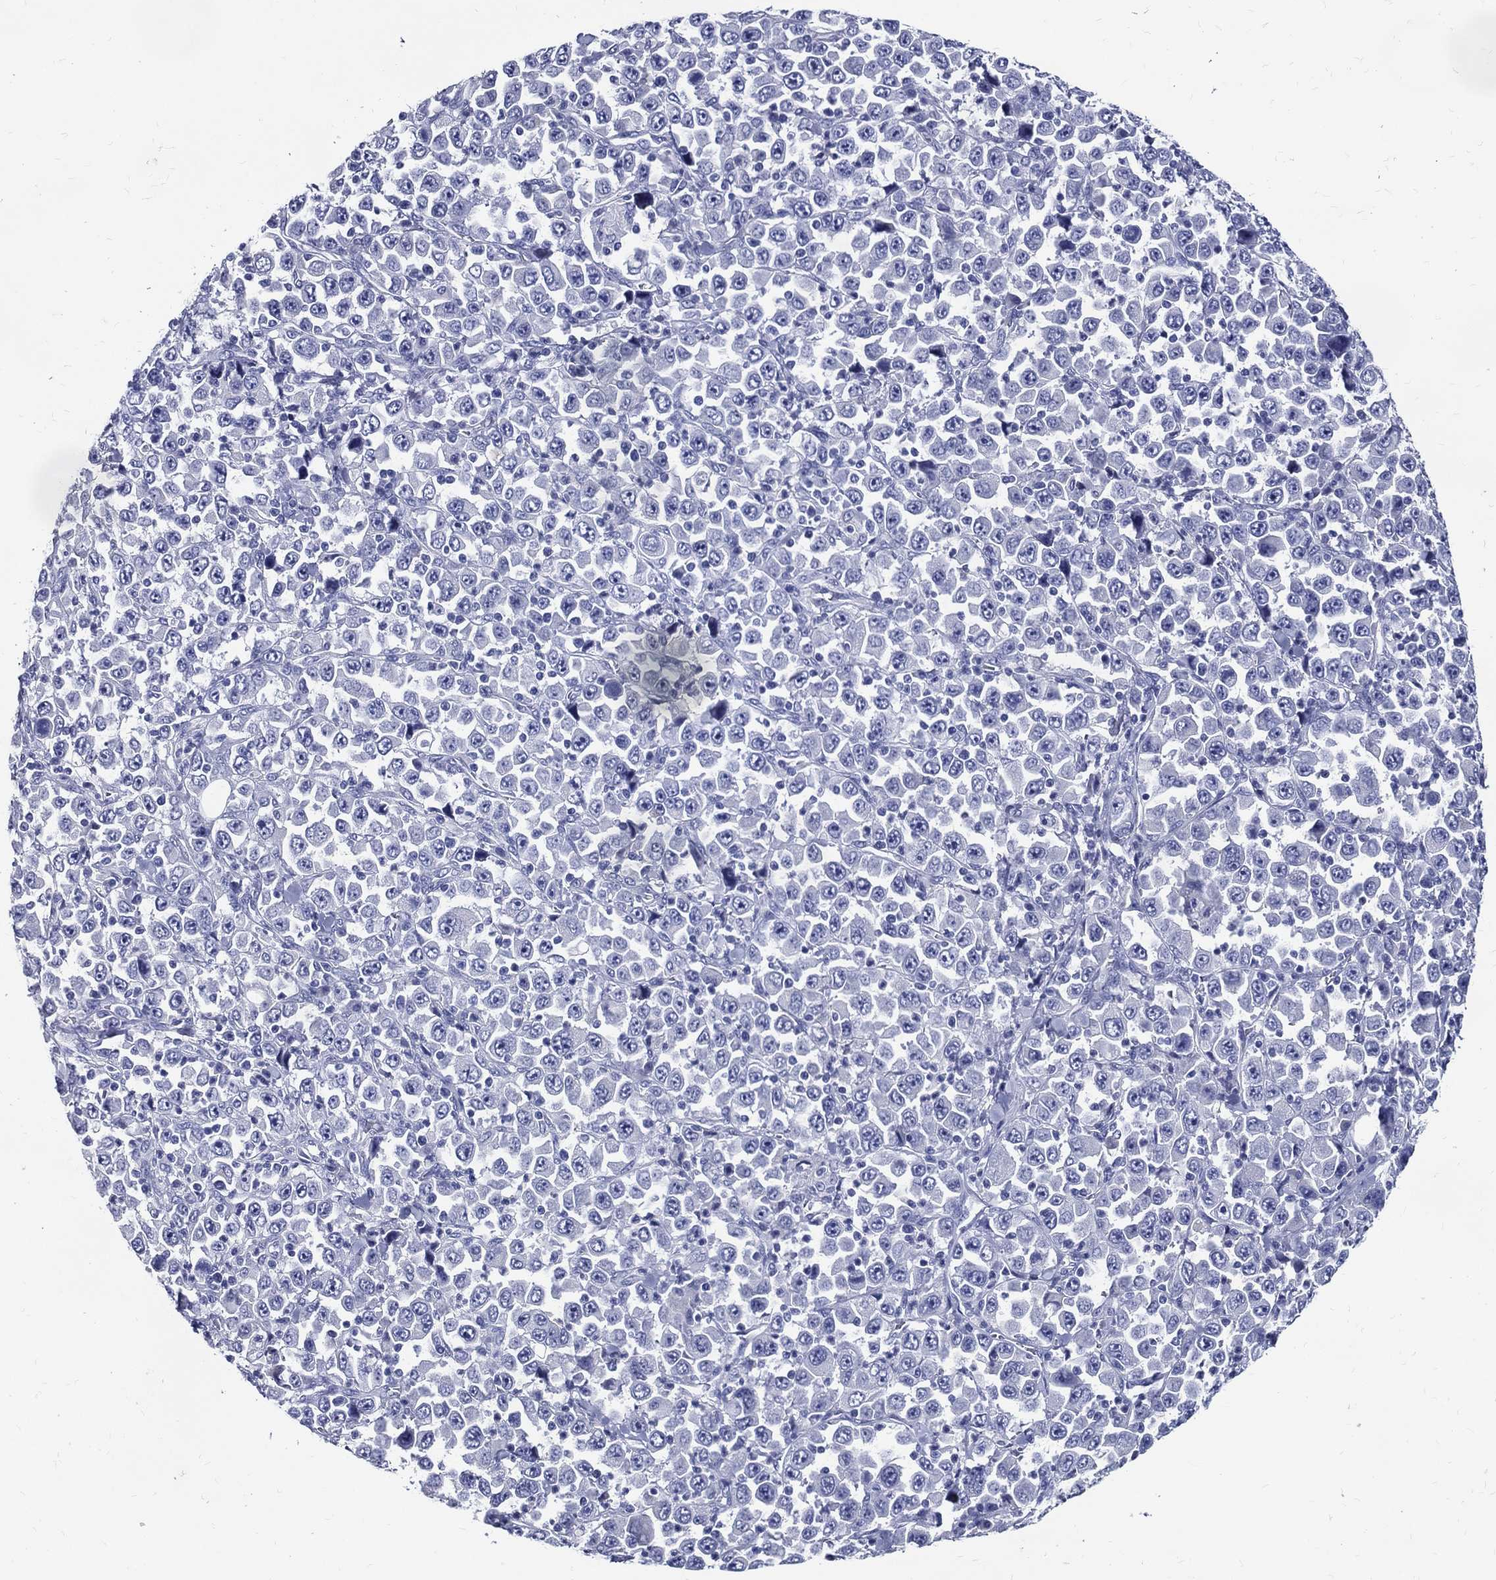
{"staining": {"intensity": "negative", "quantity": "none", "location": "none"}, "tissue": "stomach cancer", "cell_type": "Tumor cells", "image_type": "cancer", "snomed": [{"axis": "morphology", "description": "Normal tissue, NOS"}, {"axis": "morphology", "description": "Adenocarcinoma, NOS"}, {"axis": "topography", "description": "Stomach, upper"}, {"axis": "topography", "description": "Stomach"}], "caption": "IHC of stomach adenocarcinoma reveals no positivity in tumor cells.", "gene": "ACE2", "patient": {"sex": "male", "age": 59}}